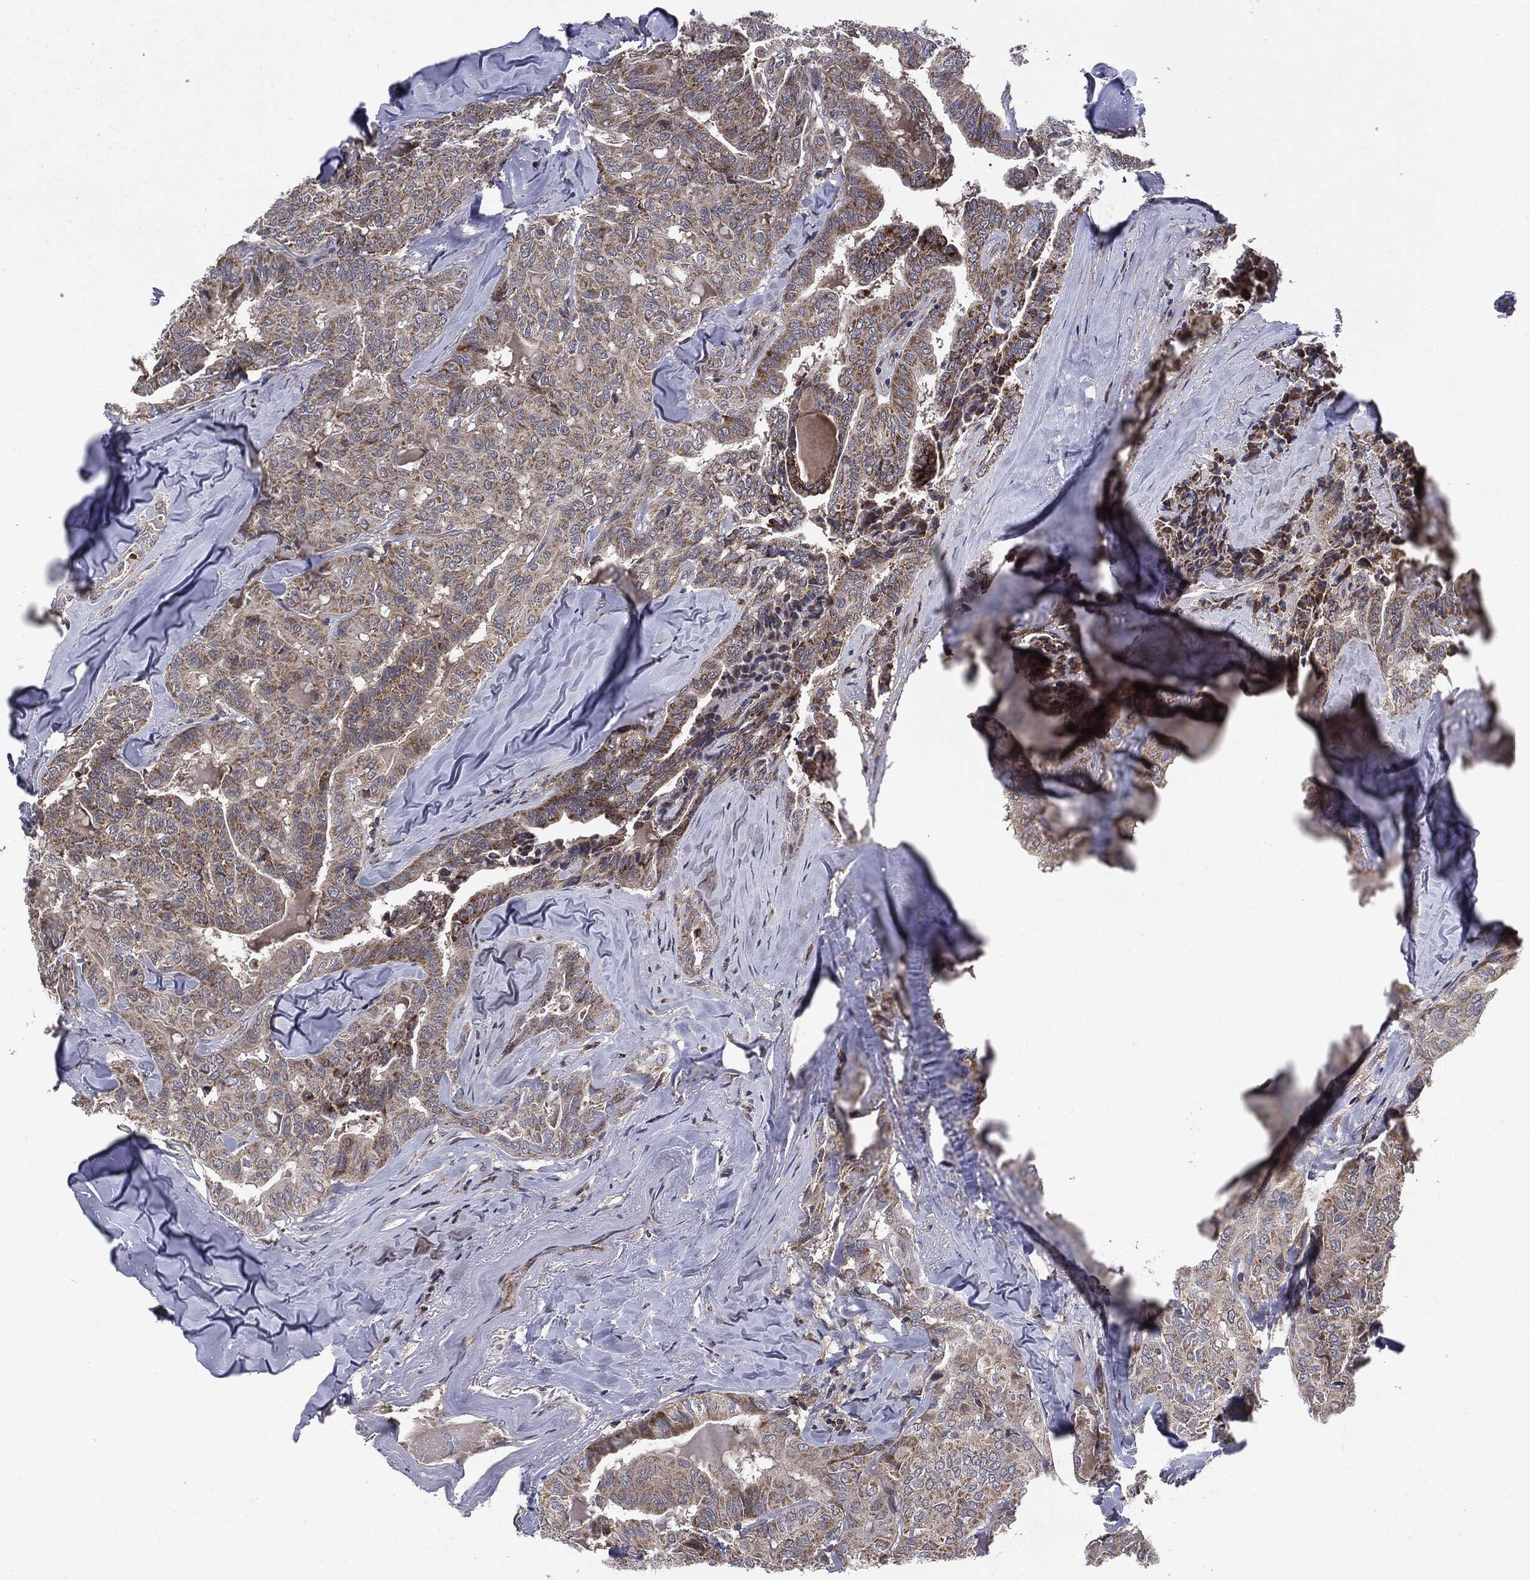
{"staining": {"intensity": "strong", "quantity": "<25%", "location": "cytoplasmic/membranous"}, "tissue": "thyroid cancer", "cell_type": "Tumor cells", "image_type": "cancer", "snomed": [{"axis": "morphology", "description": "Papillary adenocarcinoma, NOS"}, {"axis": "topography", "description": "Thyroid gland"}], "caption": "High-power microscopy captured an immunohistochemistry image of thyroid cancer (papillary adenocarcinoma), revealing strong cytoplasmic/membranous positivity in about <25% of tumor cells. (Brightfield microscopy of DAB IHC at high magnification).", "gene": "PTPA", "patient": {"sex": "female", "age": 68}}